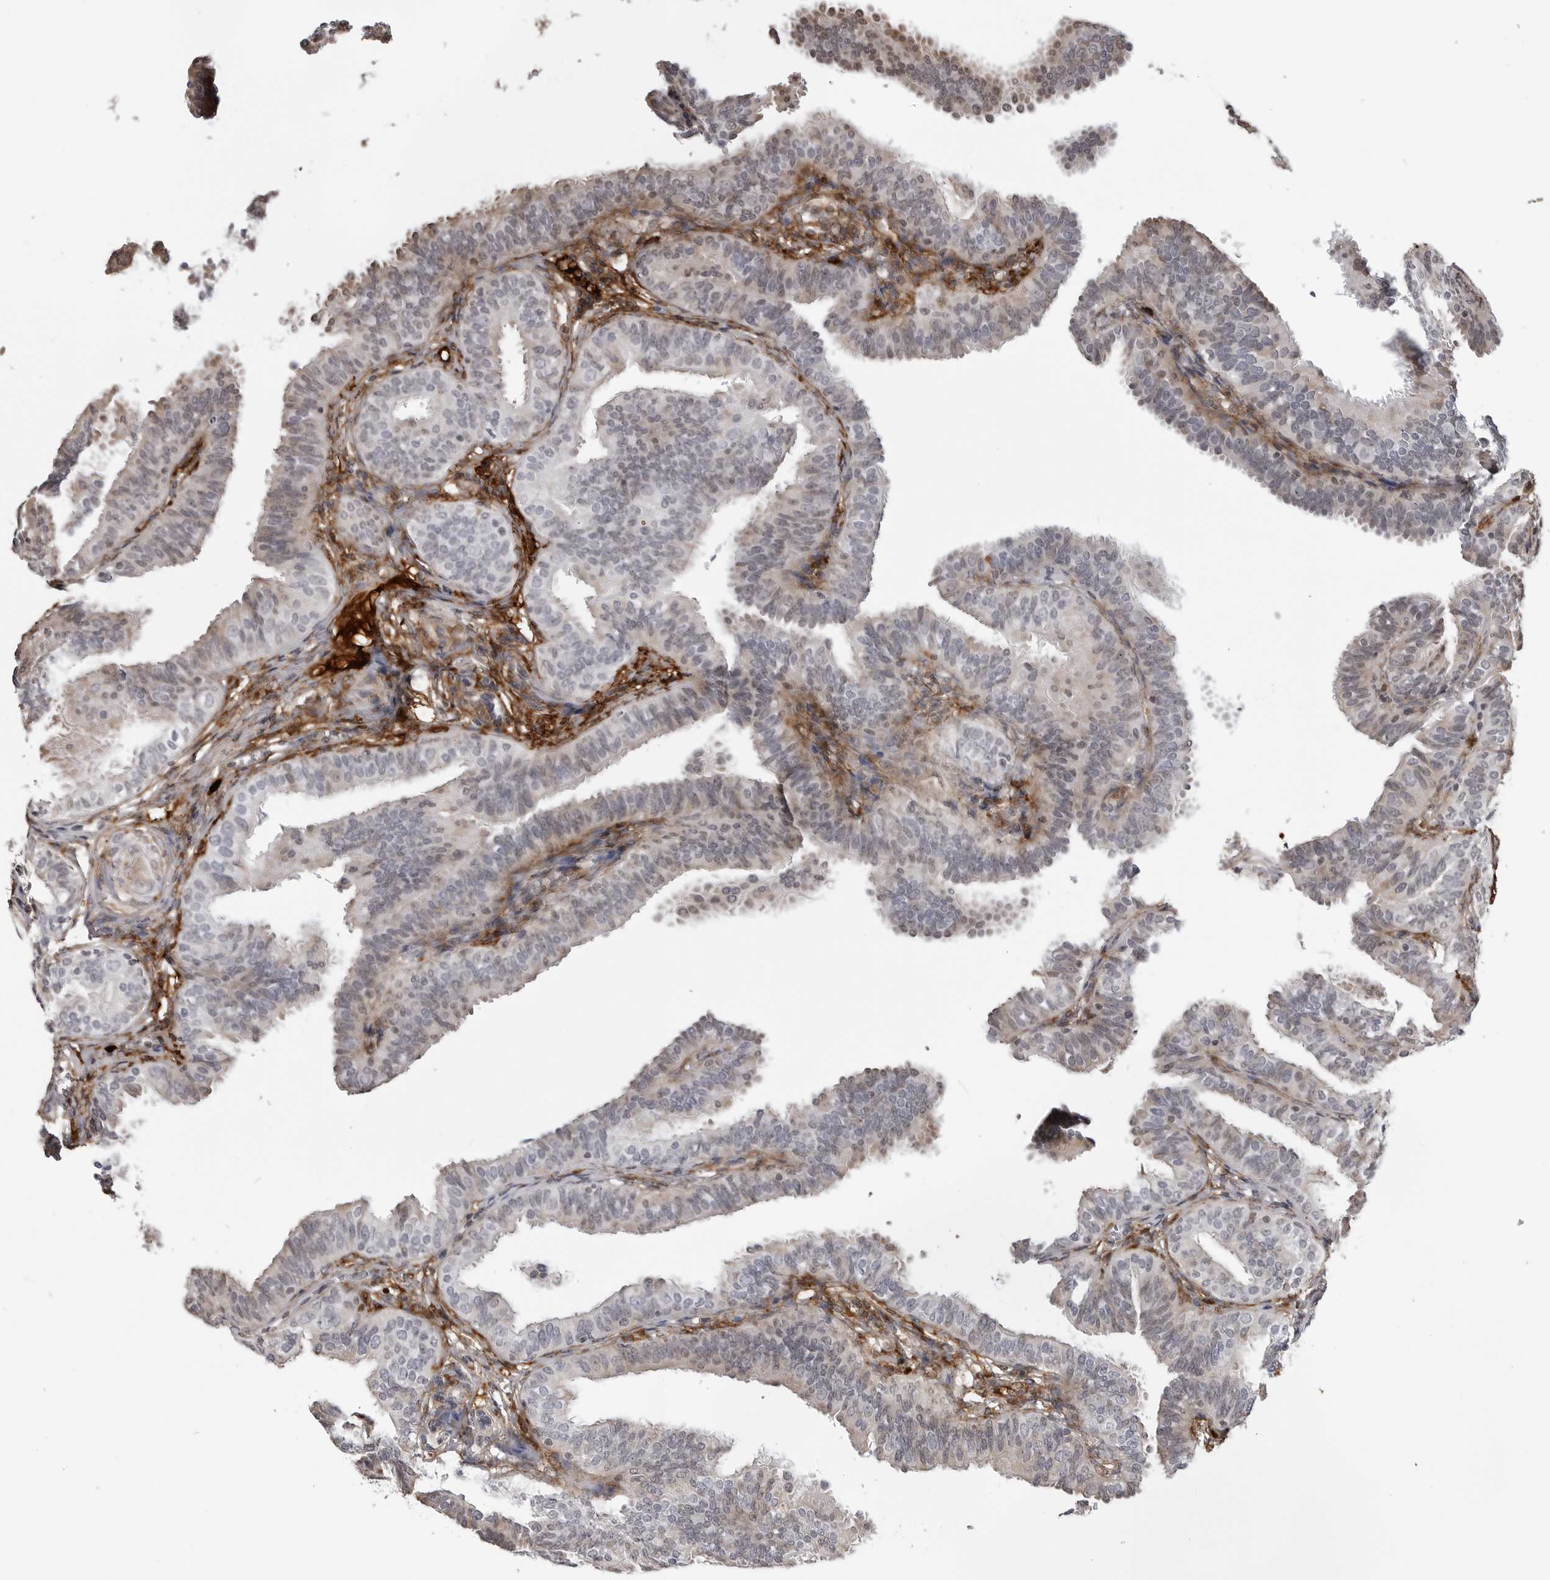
{"staining": {"intensity": "moderate", "quantity": "25%-75%", "location": "cytoplasmic/membranous"}, "tissue": "fallopian tube", "cell_type": "Glandular cells", "image_type": "normal", "snomed": [{"axis": "morphology", "description": "Normal tissue, NOS"}, {"axis": "topography", "description": "Fallopian tube"}], "caption": "Immunohistochemistry micrograph of normal fallopian tube: fallopian tube stained using IHC exhibits medium levels of moderate protein expression localized specifically in the cytoplasmic/membranous of glandular cells, appearing as a cytoplasmic/membranous brown color.", "gene": "CXCR5", "patient": {"sex": "female", "age": 35}}